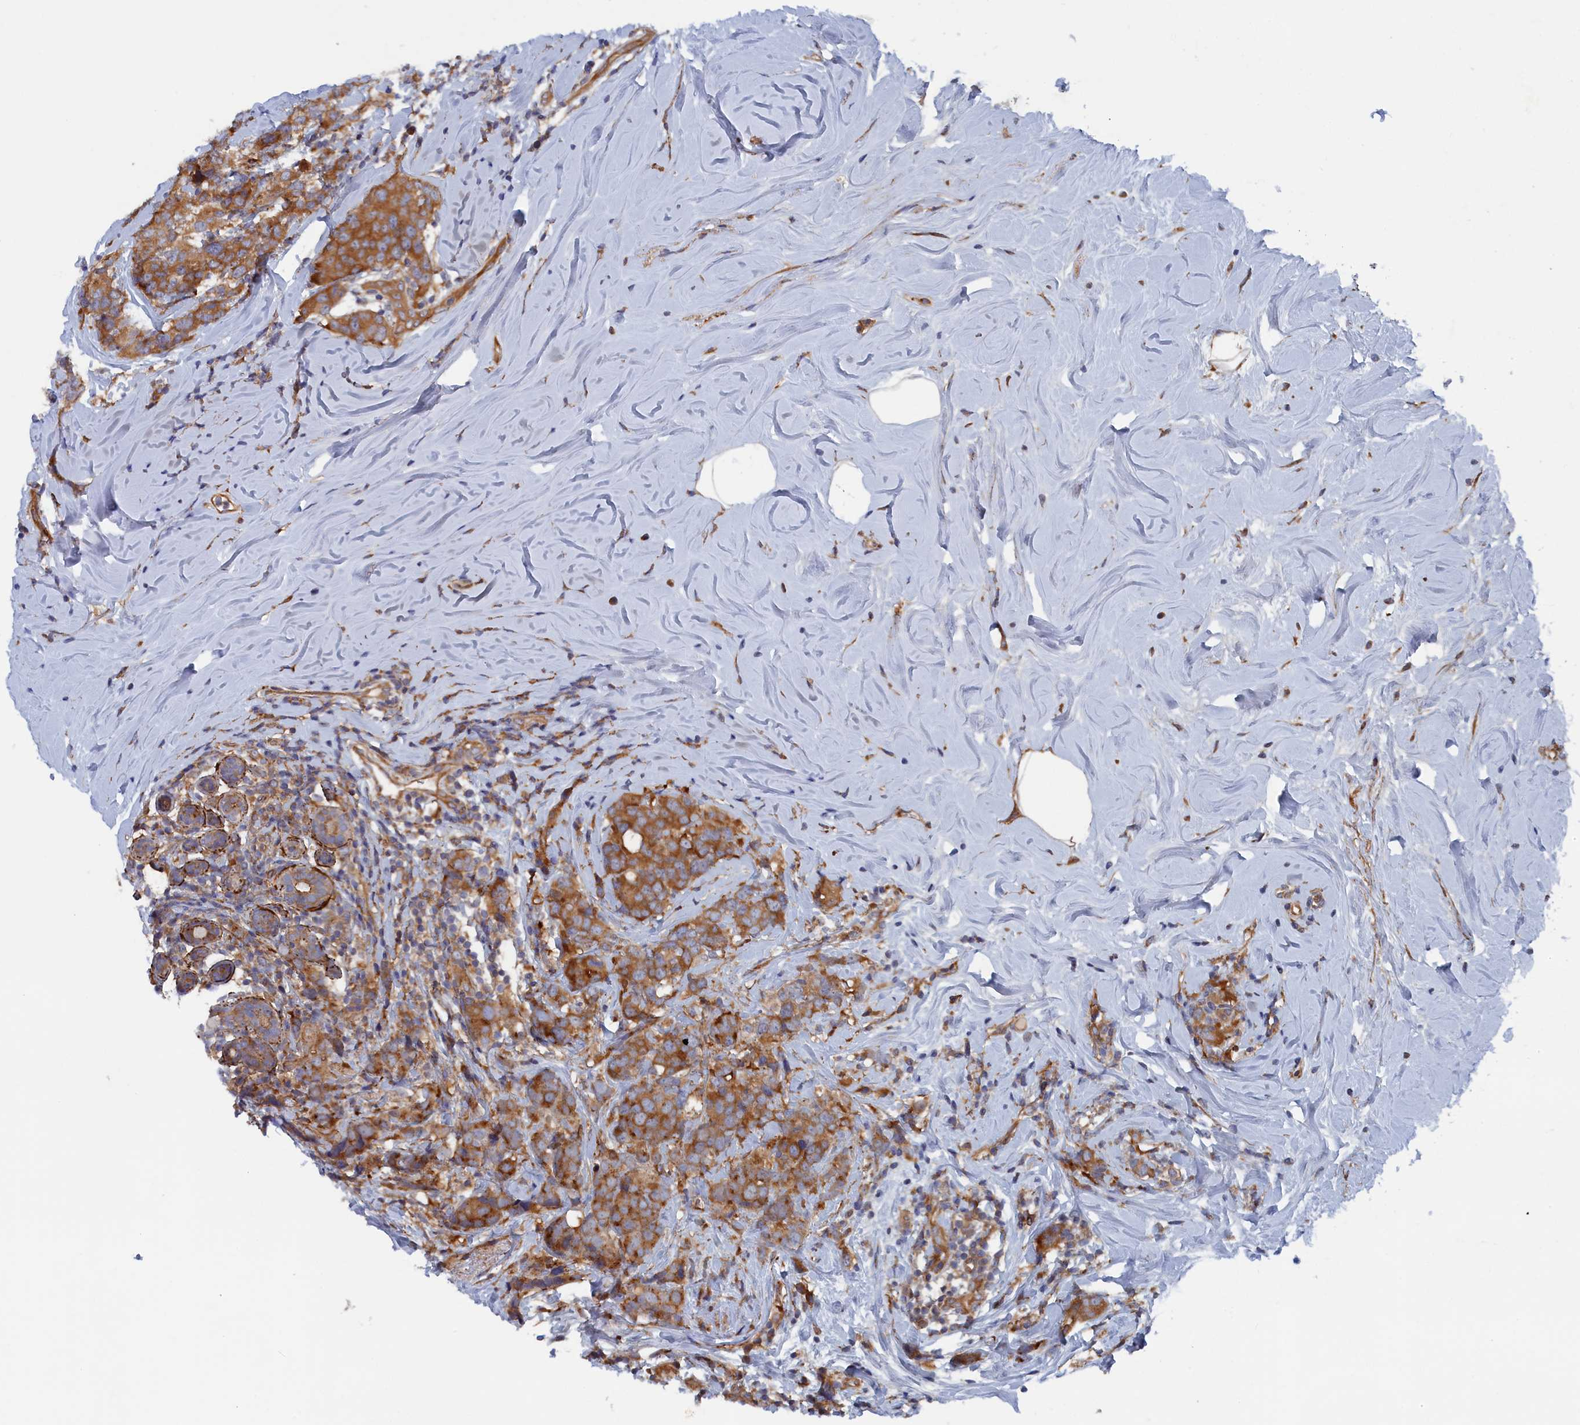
{"staining": {"intensity": "moderate", "quantity": ">75%", "location": "cytoplasmic/membranous"}, "tissue": "breast cancer", "cell_type": "Tumor cells", "image_type": "cancer", "snomed": [{"axis": "morphology", "description": "Lobular carcinoma"}, {"axis": "topography", "description": "Breast"}], "caption": "Breast cancer (lobular carcinoma) stained with a protein marker shows moderate staining in tumor cells.", "gene": "TMEM196", "patient": {"sex": "female", "age": 59}}